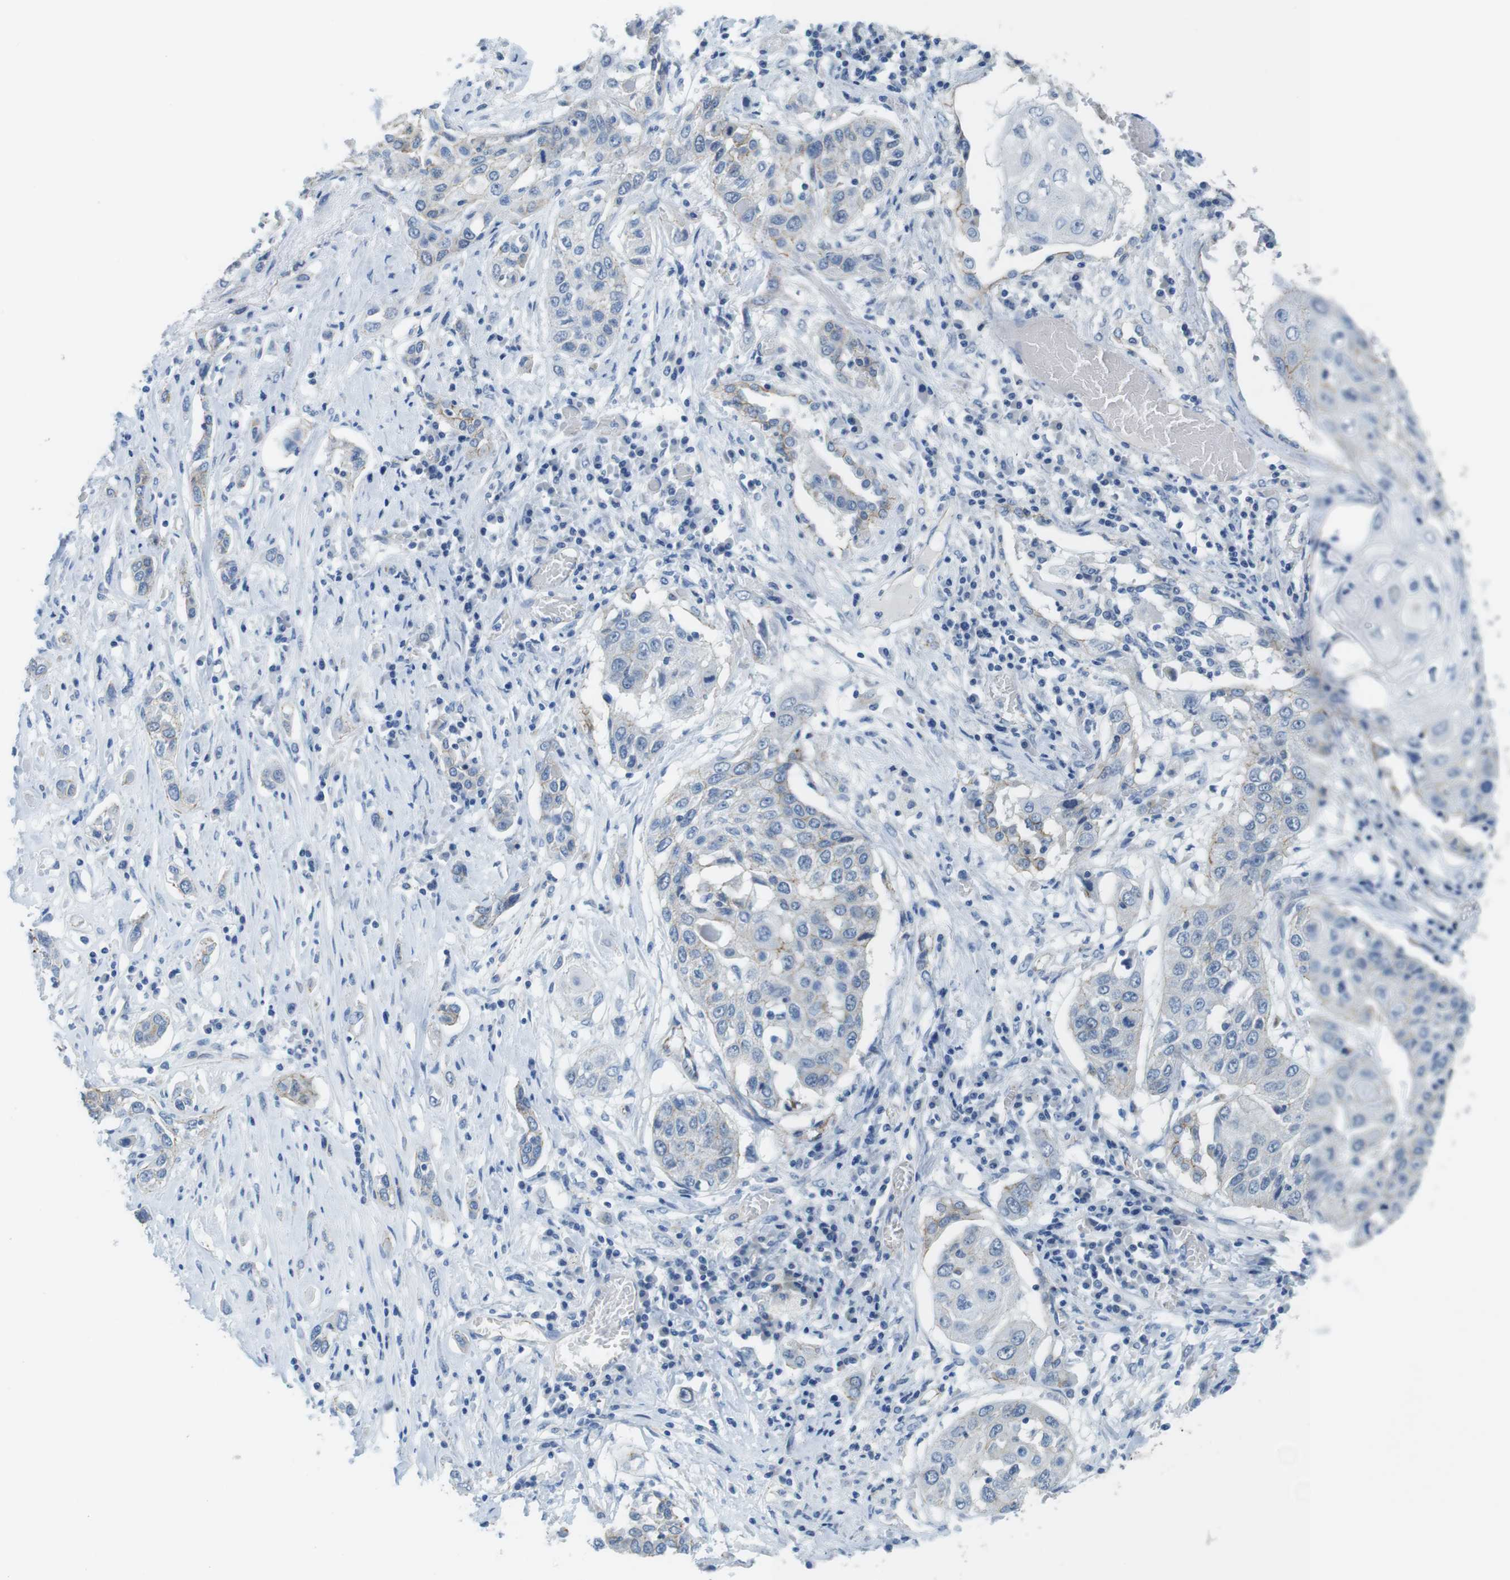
{"staining": {"intensity": "weak", "quantity": "<25%", "location": "cytoplasmic/membranous"}, "tissue": "lung cancer", "cell_type": "Tumor cells", "image_type": "cancer", "snomed": [{"axis": "morphology", "description": "Squamous cell carcinoma, NOS"}, {"axis": "topography", "description": "Lung"}], "caption": "Immunohistochemistry image of neoplastic tissue: lung cancer (squamous cell carcinoma) stained with DAB (3,3'-diaminobenzidine) shows no significant protein staining in tumor cells.", "gene": "SLC6A6", "patient": {"sex": "male", "age": 71}}